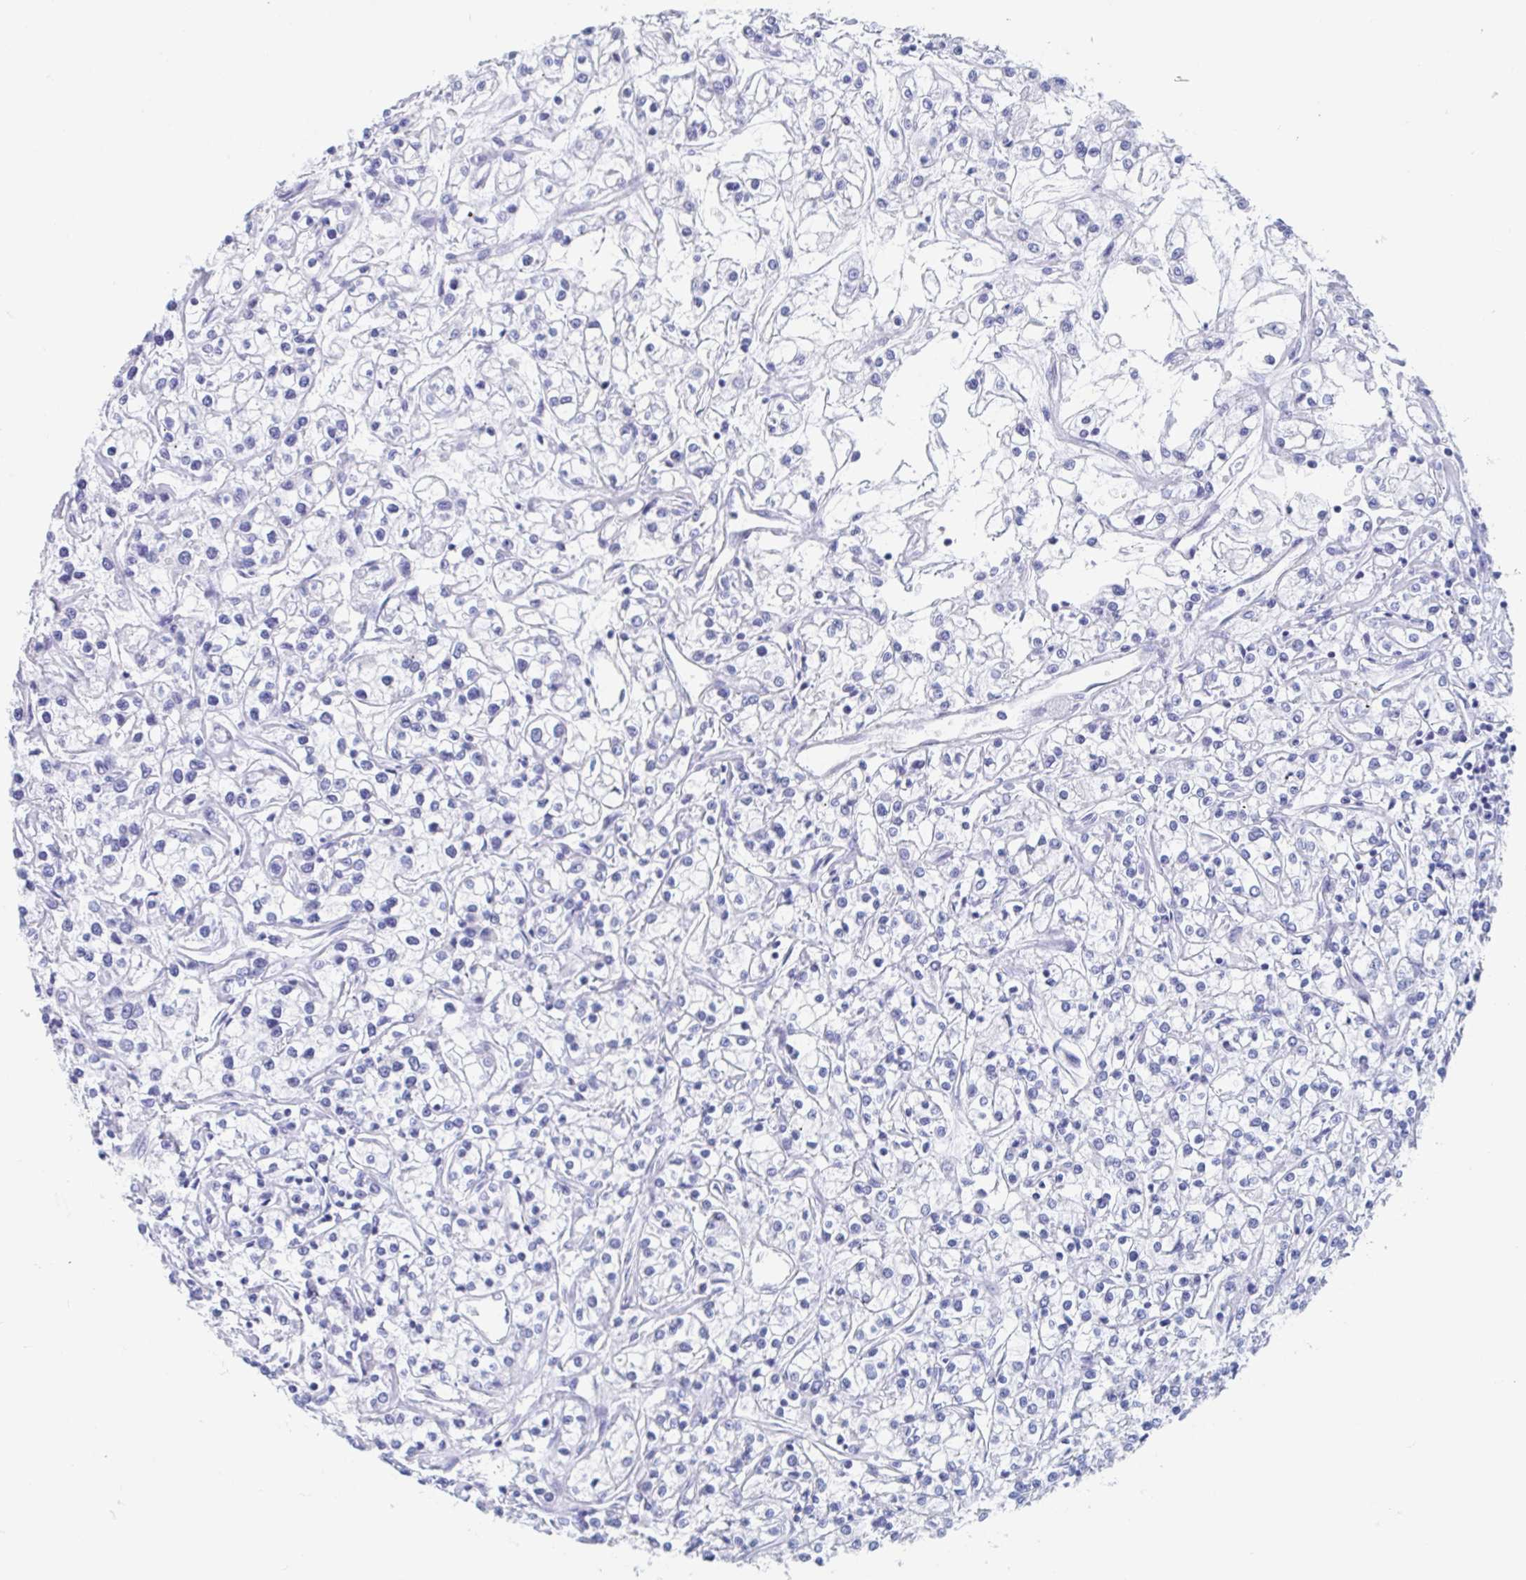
{"staining": {"intensity": "negative", "quantity": "none", "location": "none"}, "tissue": "renal cancer", "cell_type": "Tumor cells", "image_type": "cancer", "snomed": [{"axis": "morphology", "description": "Adenocarcinoma, NOS"}, {"axis": "topography", "description": "Kidney"}], "caption": "Immunohistochemistry (IHC) histopathology image of neoplastic tissue: adenocarcinoma (renal) stained with DAB (3,3'-diaminobenzidine) demonstrates no significant protein staining in tumor cells.", "gene": "SHCBP1L", "patient": {"sex": "female", "age": 59}}